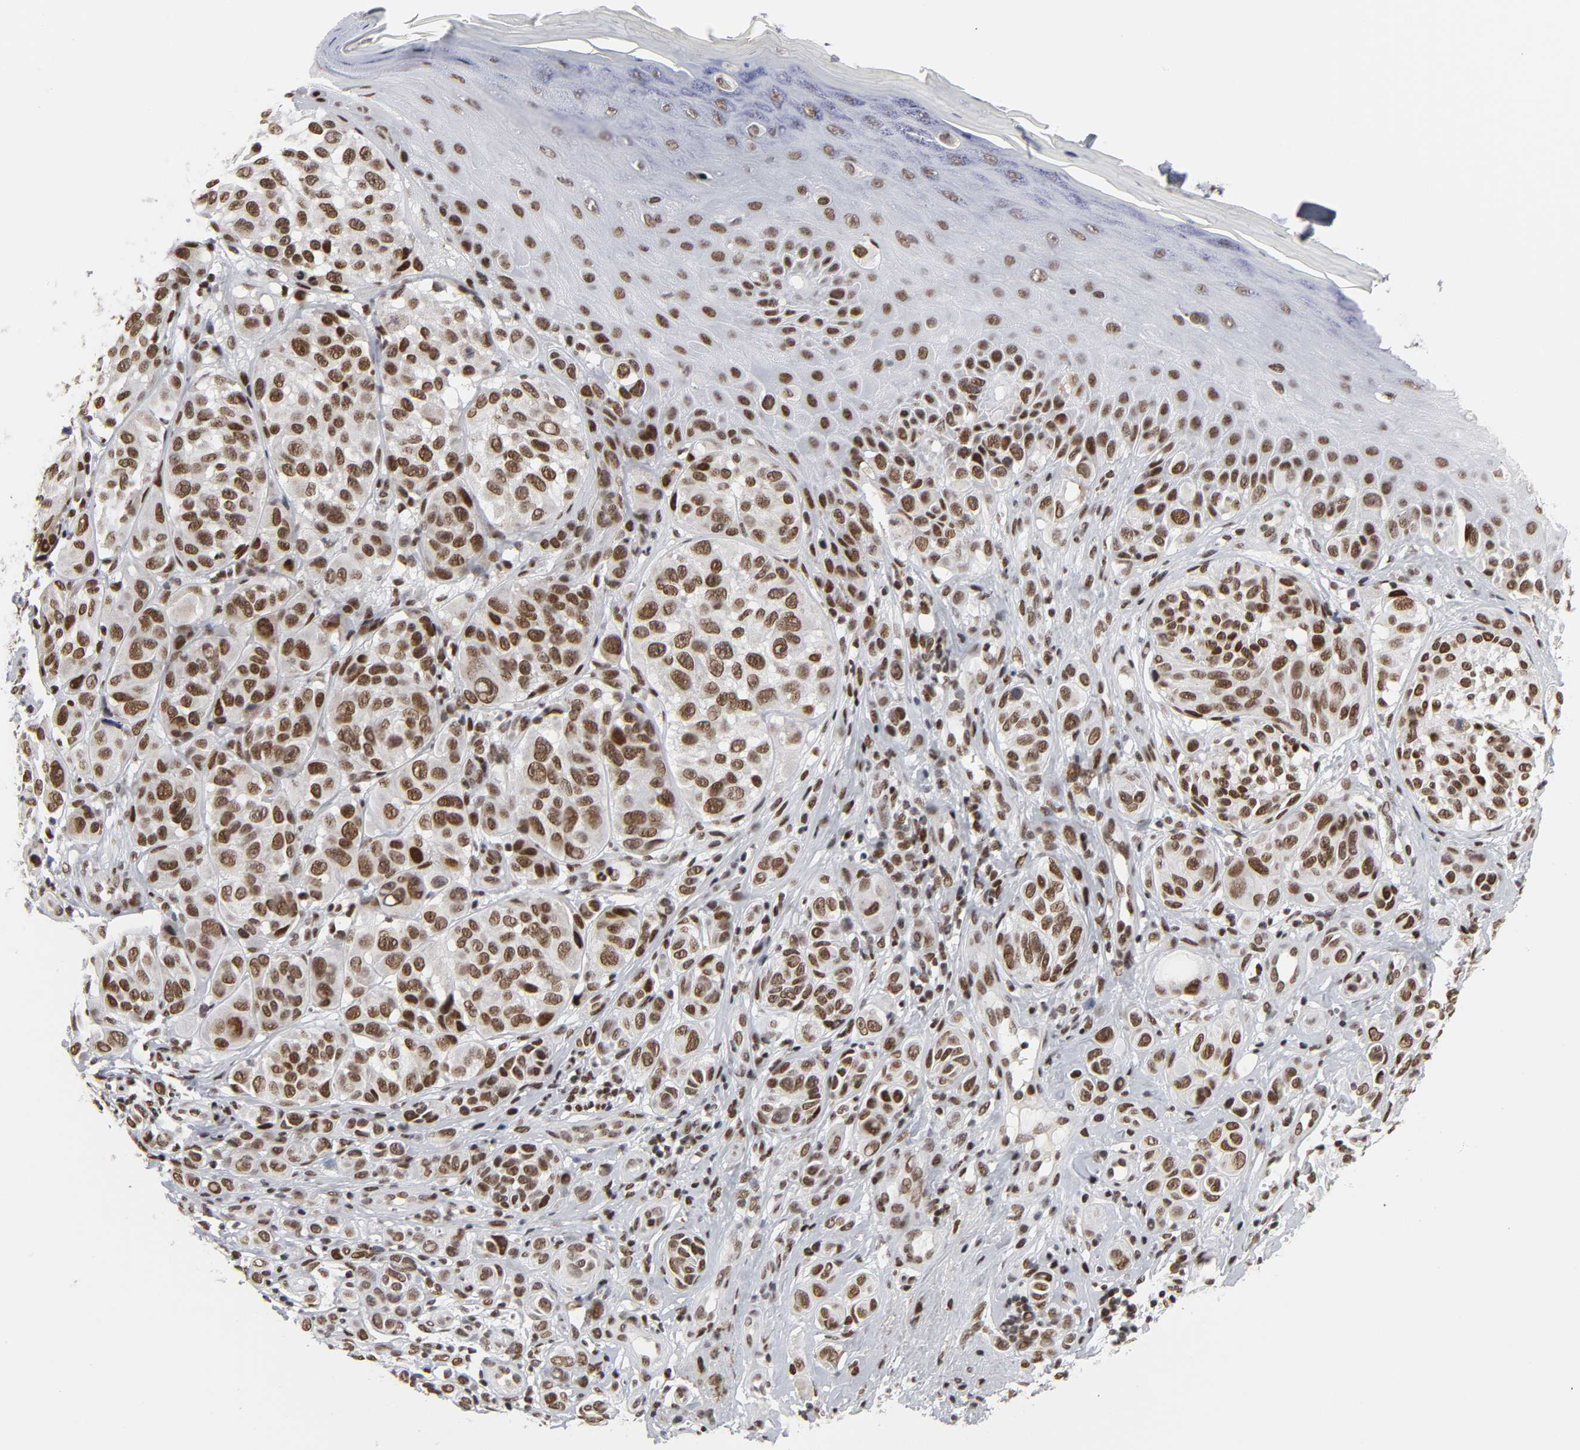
{"staining": {"intensity": "strong", "quantity": ">75%", "location": "nuclear"}, "tissue": "melanoma", "cell_type": "Tumor cells", "image_type": "cancer", "snomed": [{"axis": "morphology", "description": "Malignant melanoma, NOS"}, {"axis": "topography", "description": "Skin"}], "caption": "Malignant melanoma stained with a protein marker exhibits strong staining in tumor cells.", "gene": "CREBBP", "patient": {"sex": "male", "age": 57}}